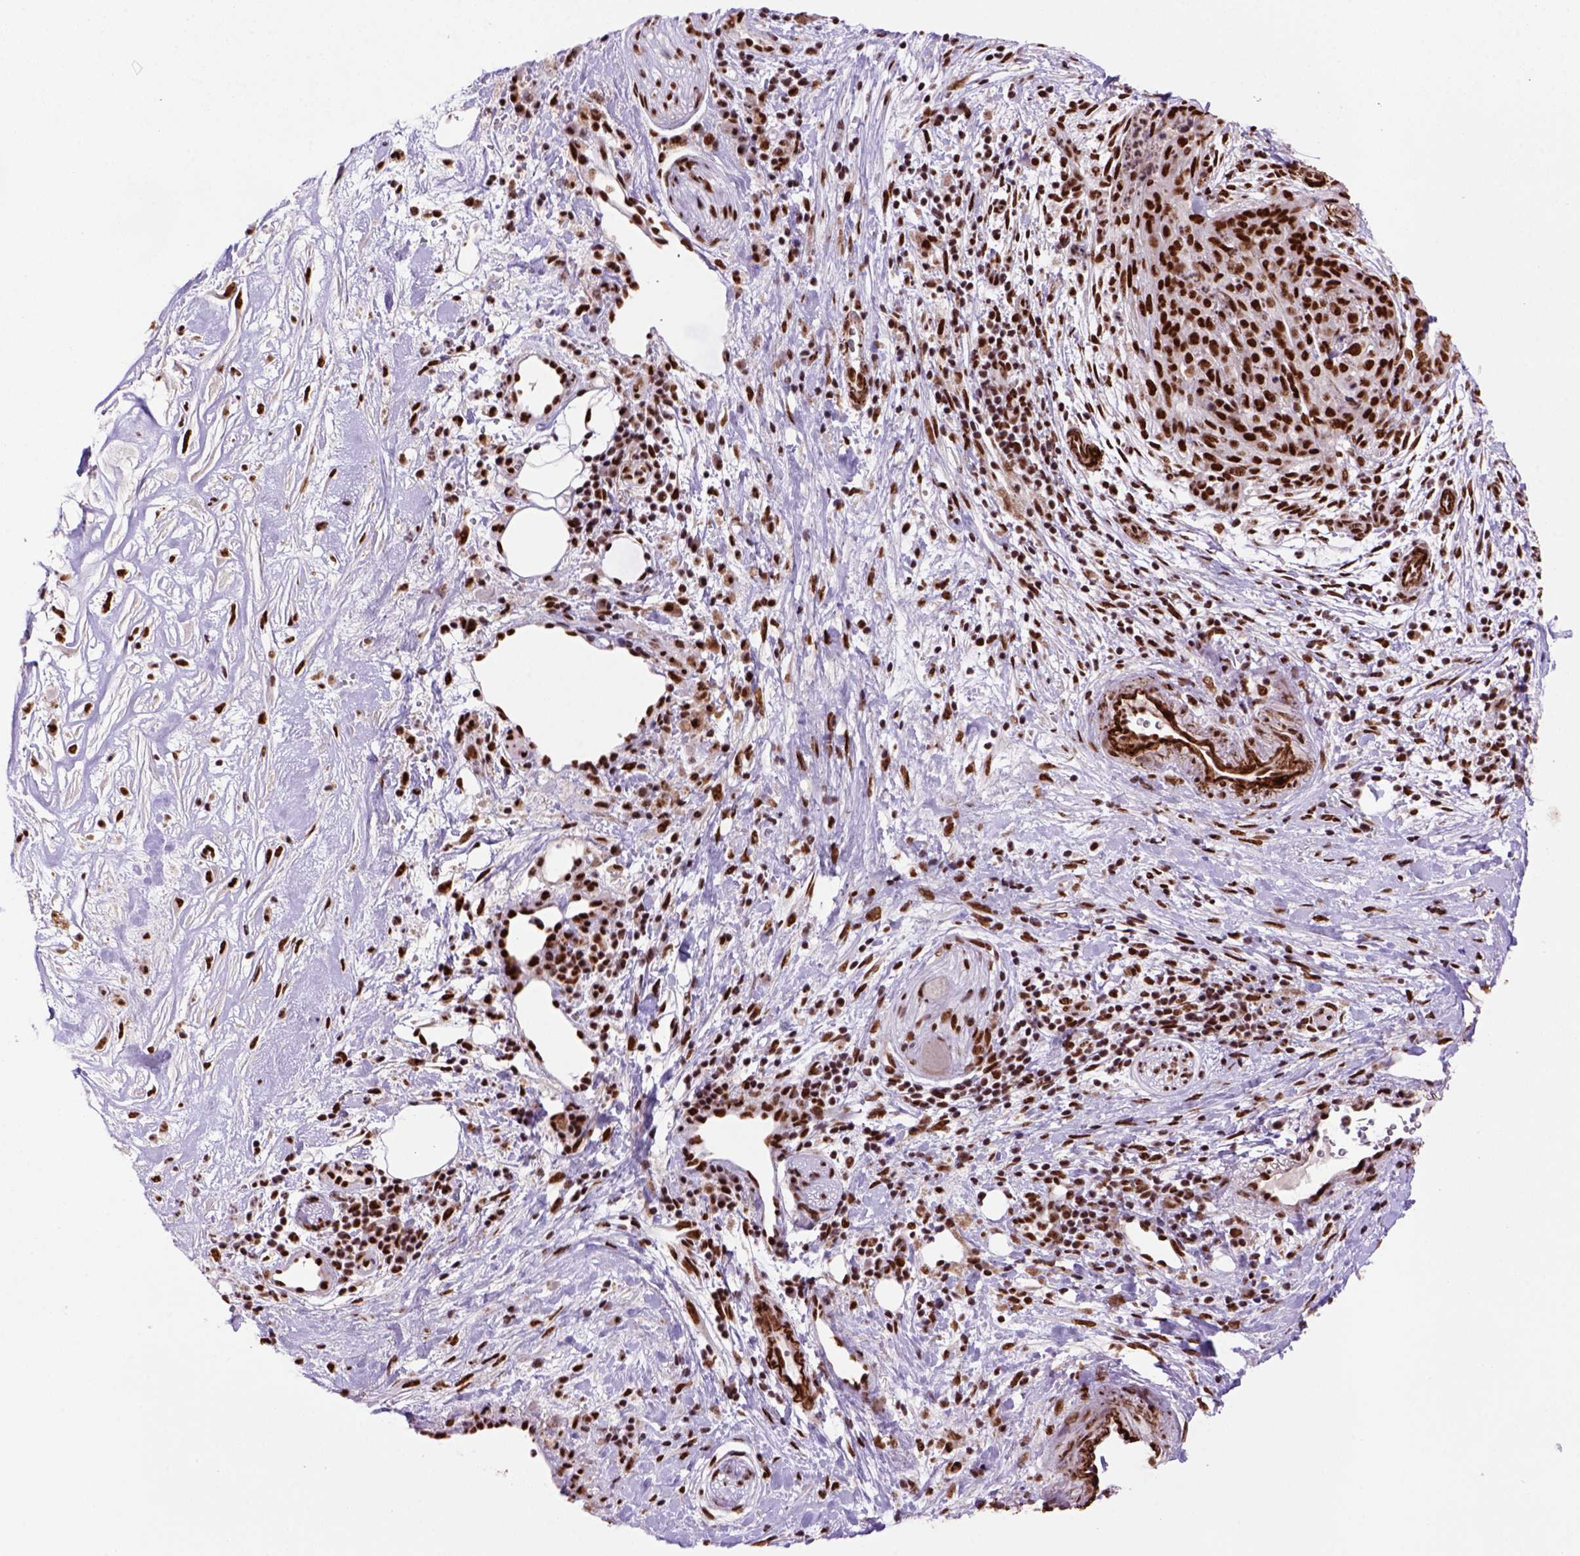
{"staining": {"intensity": "strong", "quantity": ">75%", "location": "nuclear"}, "tissue": "pancreatic cancer", "cell_type": "Tumor cells", "image_type": "cancer", "snomed": [{"axis": "morphology", "description": "Adenocarcinoma, NOS"}, {"axis": "topography", "description": "Pancreas"}], "caption": "IHC of pancreatic cancer (adenocarcinoma) displays high levels of strong nuclear positivity in approximately >75% of tumor cells. Using DAB (brown) and hematoxylin (blue) stains, captured at high magnification using brightfield microscopy.", "gene": "NSMCE2", "patient": {"sex": "male", "age": 44}}